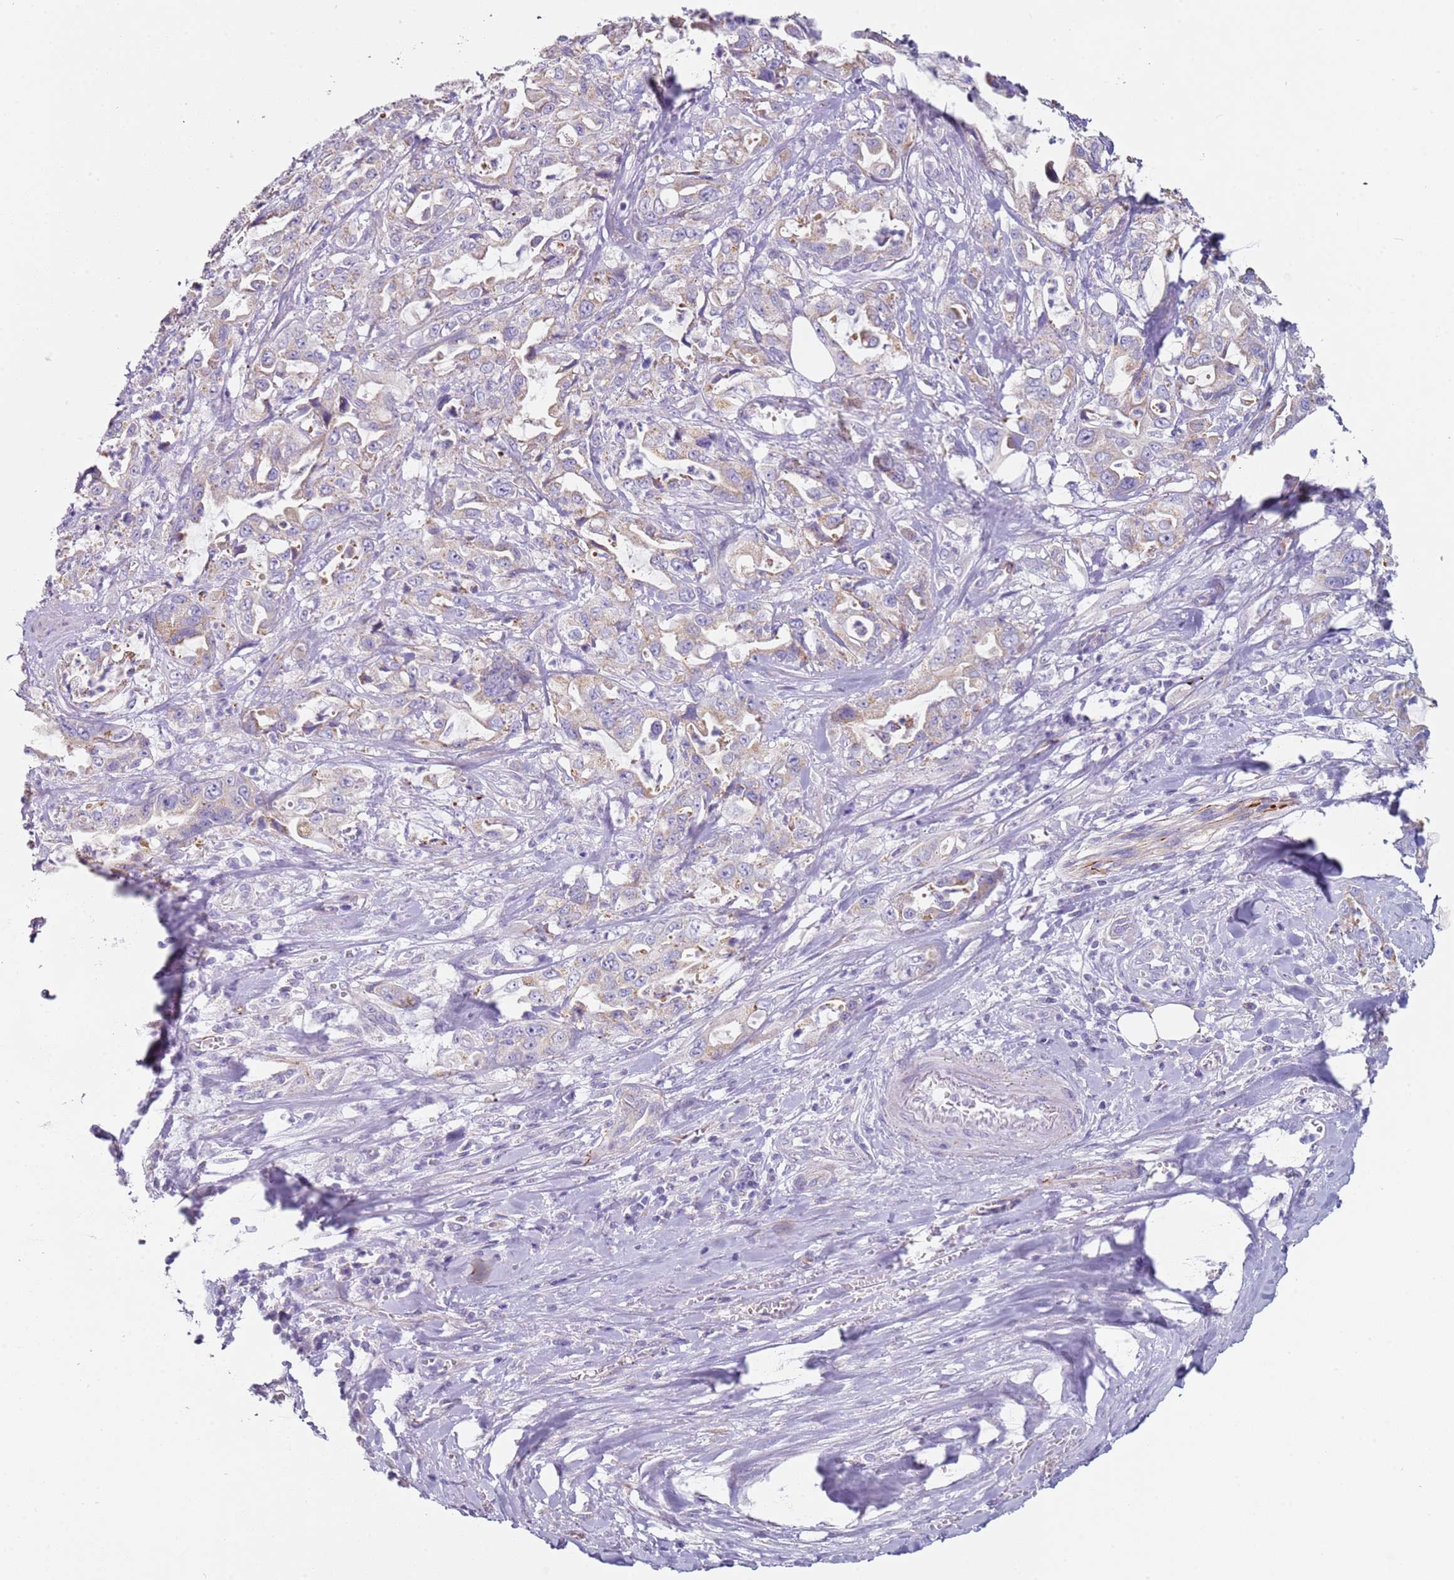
{"staining": {"intensity": "moderate", "quantity": "<25%", "location": "cytoplasmic/membranous"}, "tissue": "pancreatic cancer", "cell_type": "Tumor cells", "image_type": "cancer", "snomed": [{"axis": "morphology", "description": "Adenocarcinoma, NOS"}, {"axis": "topography", "description": "Pancreas"}], "caption": "Brown immunohistochemical staining in human pancreatic cancer reveals moderate cytoplasmic/membranous staining in about <25% of tumor cells. Immunohistochemistry stains the protein of interest in brown and the nuclei are stained blue.", "gene": "ALS2", "patient": {"sex": "female", "age": 61}}